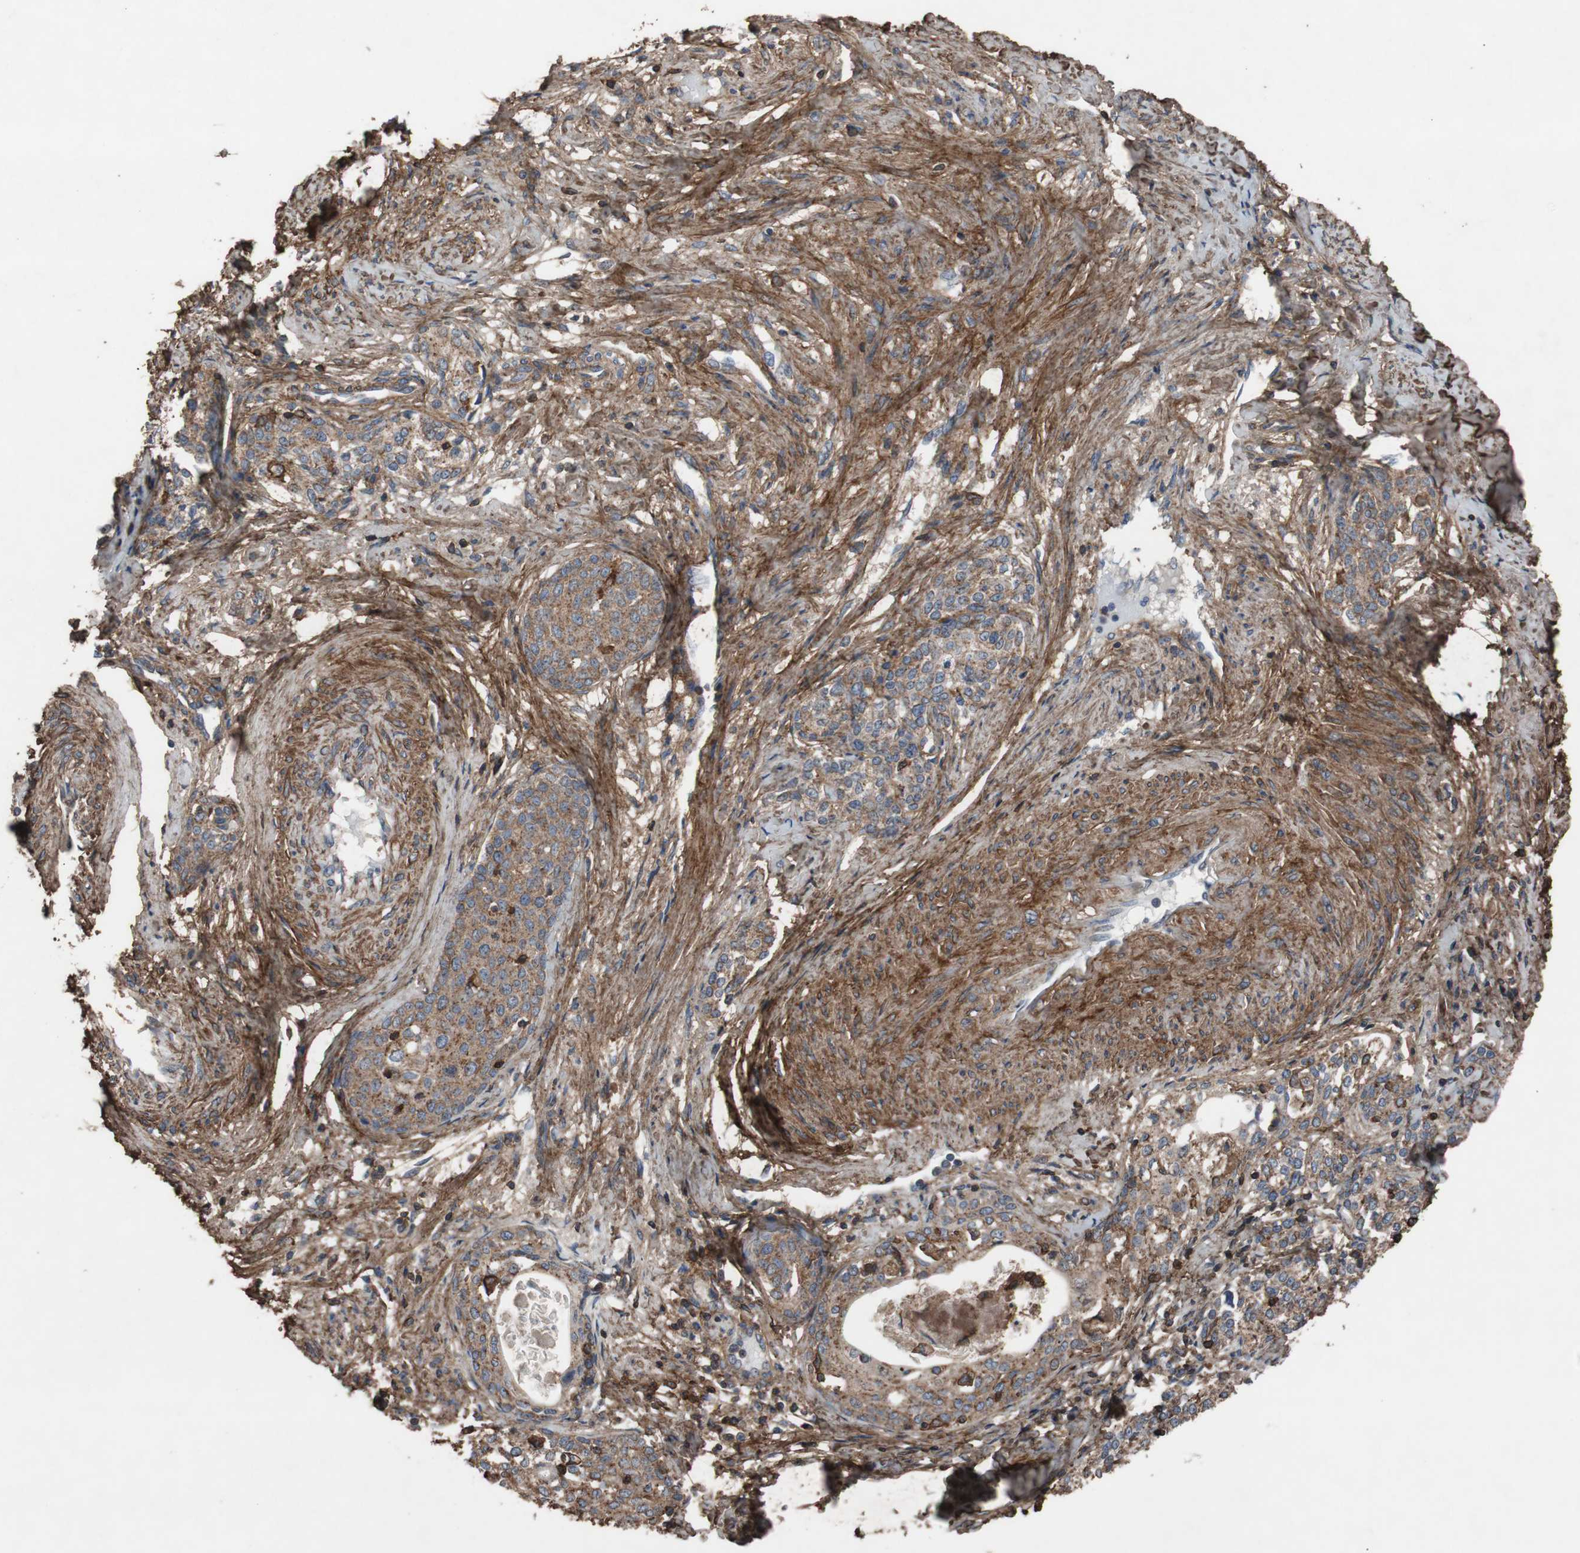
{"staining": {"intensity": "moderate", "quantity": ">75%", "location": "cytoplasmic/membranous"}, "tissue": "cervical cancer", "cell_type": "Tumor cells", "image_type": "cancer", "snomed": [{"axis": "morphology", "description": "Squamous cell carcinoma, NOS"}, {"axis": "morphology", "description": "Adenocarcinoma, NOS"}, {"axis": "topography", "description": "Cervix"}], "caption": "Protein expression analysis of human squamous cell carcinoma (cervical) reveals moderate cytoplasmic/membranous staining in approximately >75% of tumor cells.", "gene": "COL6A2", "patient": {"sex": "female", "age": 52}}